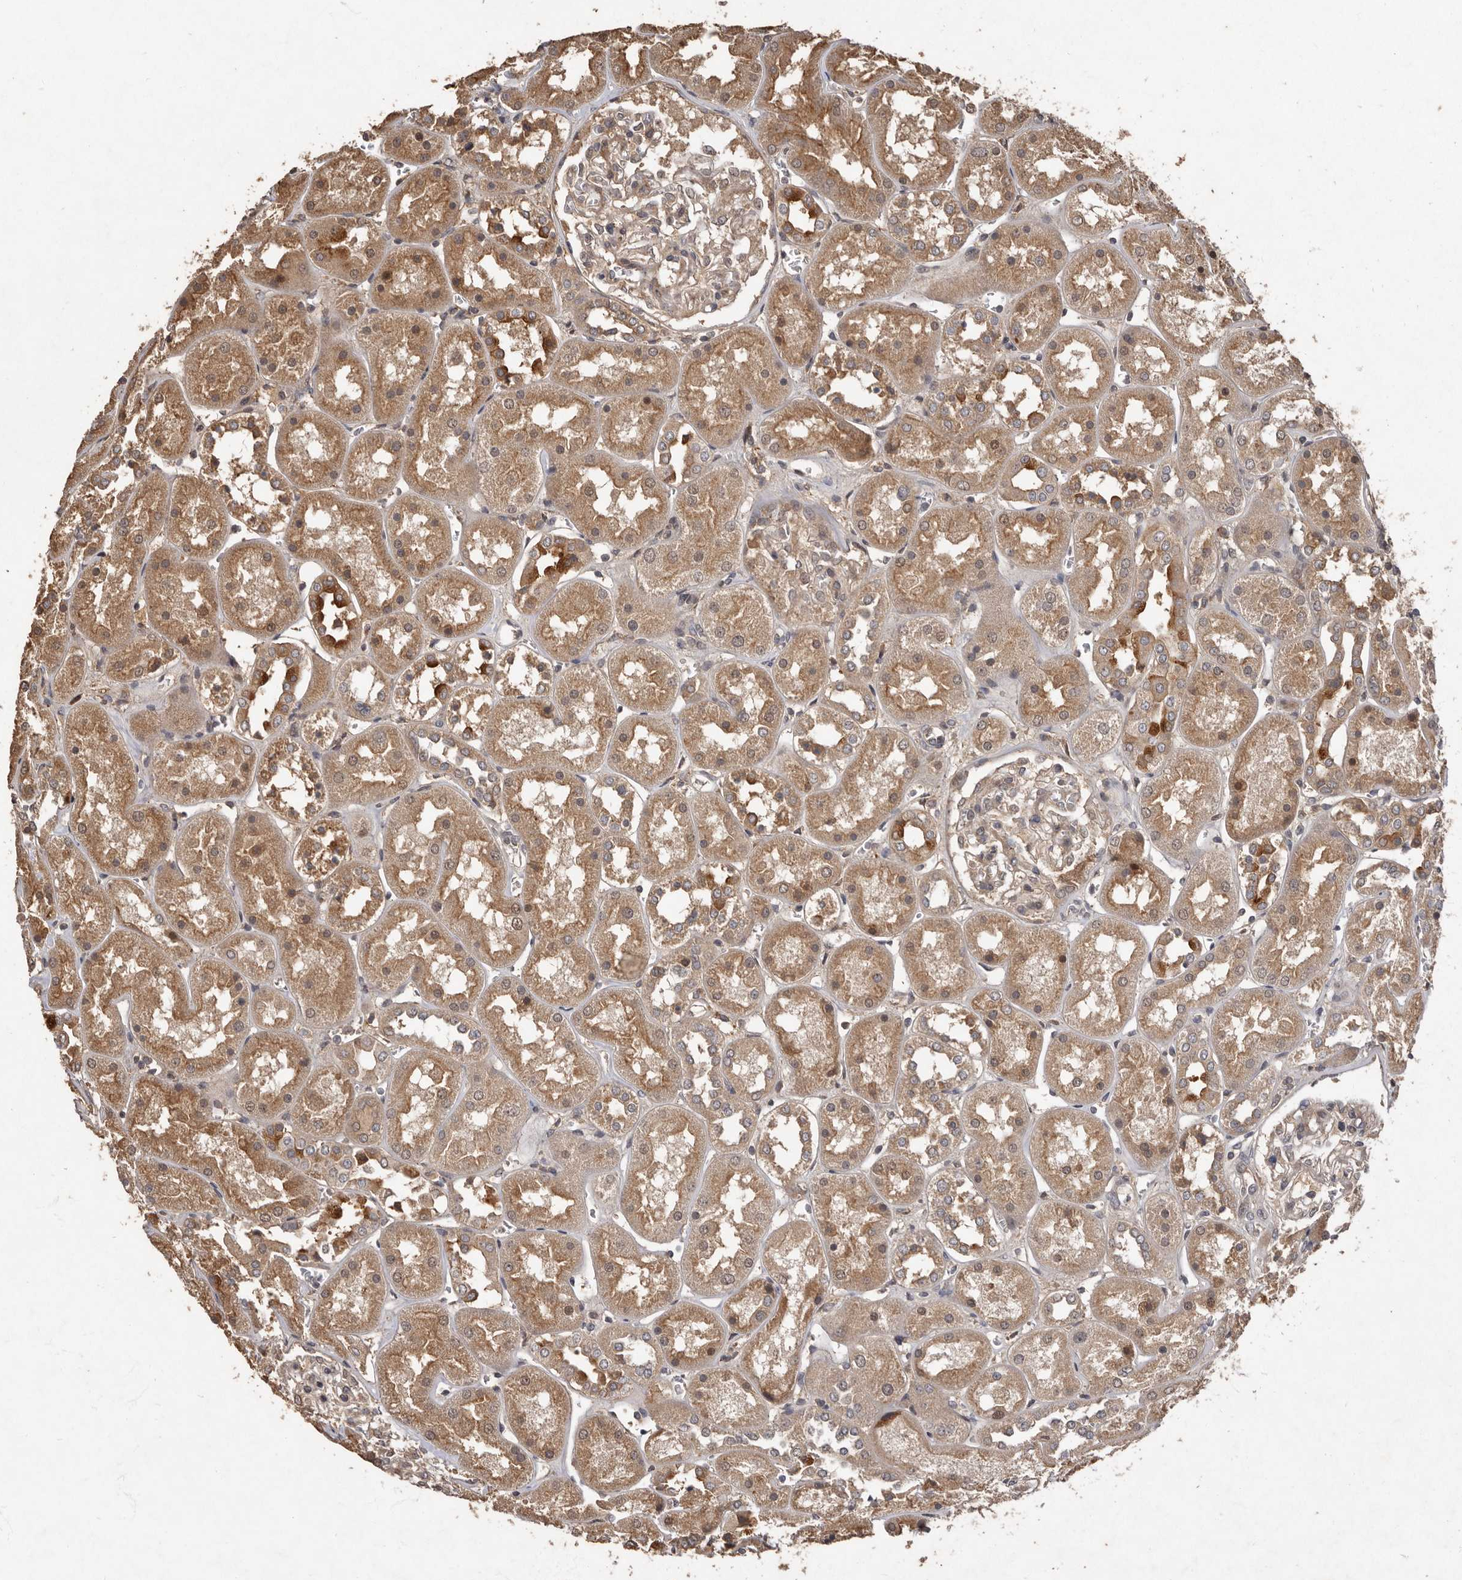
{"staining": {"intensity": "weak", "quantity": "25%-75%", "location": "cytoplasmic/membranous"}, "tissue": "kidney", "cell_type": "Cells in glomeruli", "image_type": "normal", "snomed": [{"axis": "morphology", "description": "Normal tissue, NOS"}, {"axis": "topography", "description": "Kidney"}], "caption": "Weak cytoplasmic/membranous staining is identified in approximately 25%-75% of cells in glomeruli in benign kidney. The staining was performed using DAB, with brown indicating positive protein expression. Nuclei are stained blue with hematoxylin.", "gene": "KIF26B", "patient": {"sex": "male", "age": 70}}